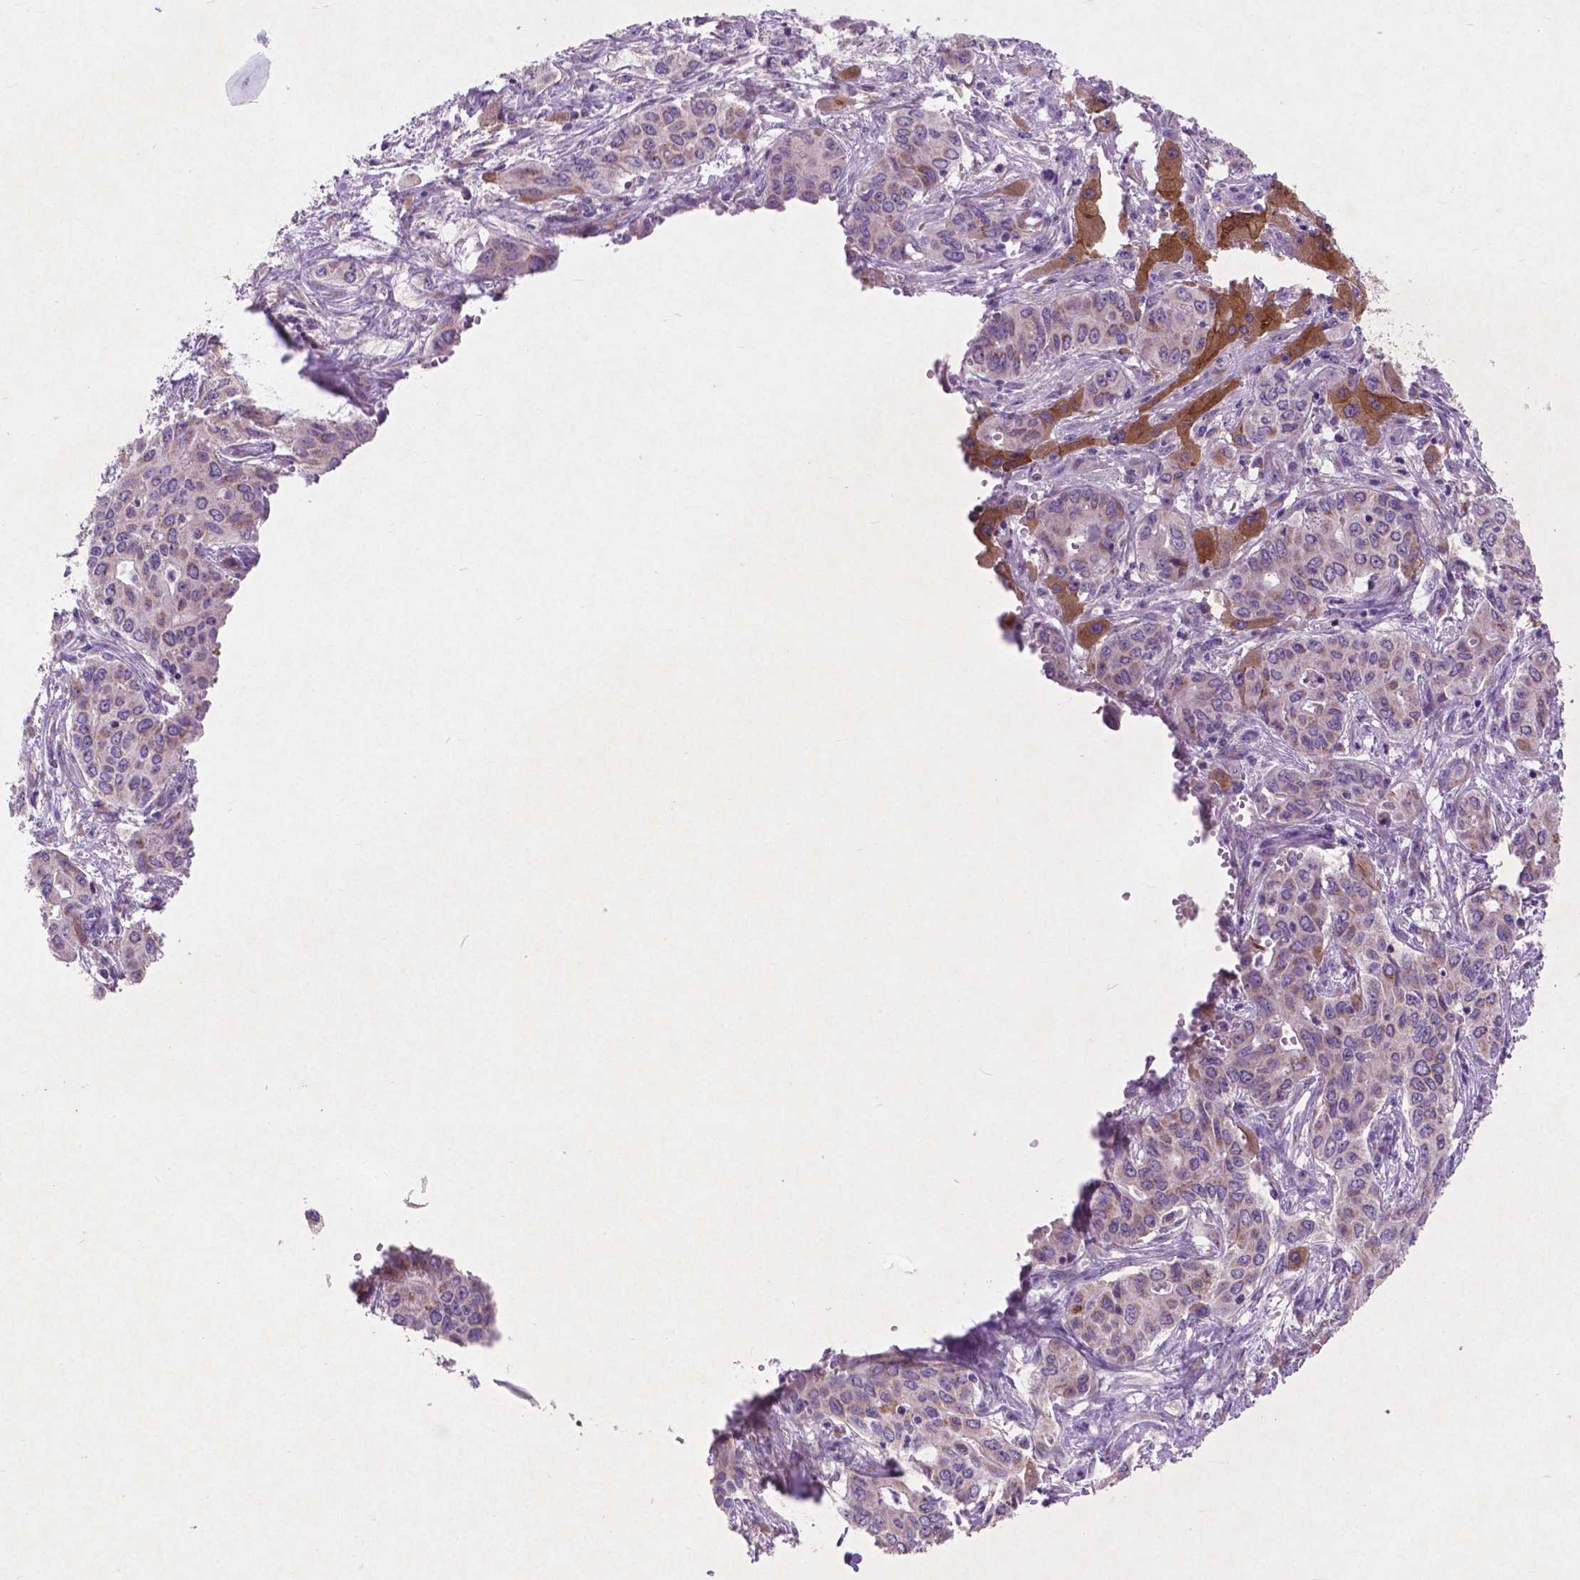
{"staining": {"intensity": "negative", "quantity": "none", "location": "none"}, "tissue": "liver cancer", "cell_type": "Tumor cells", "image_type": "cancer", "snomed": [{"axis": "morphology", "description": "Cholangiocarcinoma"}, {"axis": "topography", "description": "Liver"}], "caption": "A photomicrograph of liver cancer stained for a protein displays no brown staining in tumor cells. The staining was performed using DAB to visualize the protein expression in brown, while the nuclei were stained in blue with hematoxylin (Magnification: 20x).", "gene": "ATG4D", "patient": {"sex": "female", "age": 65}}